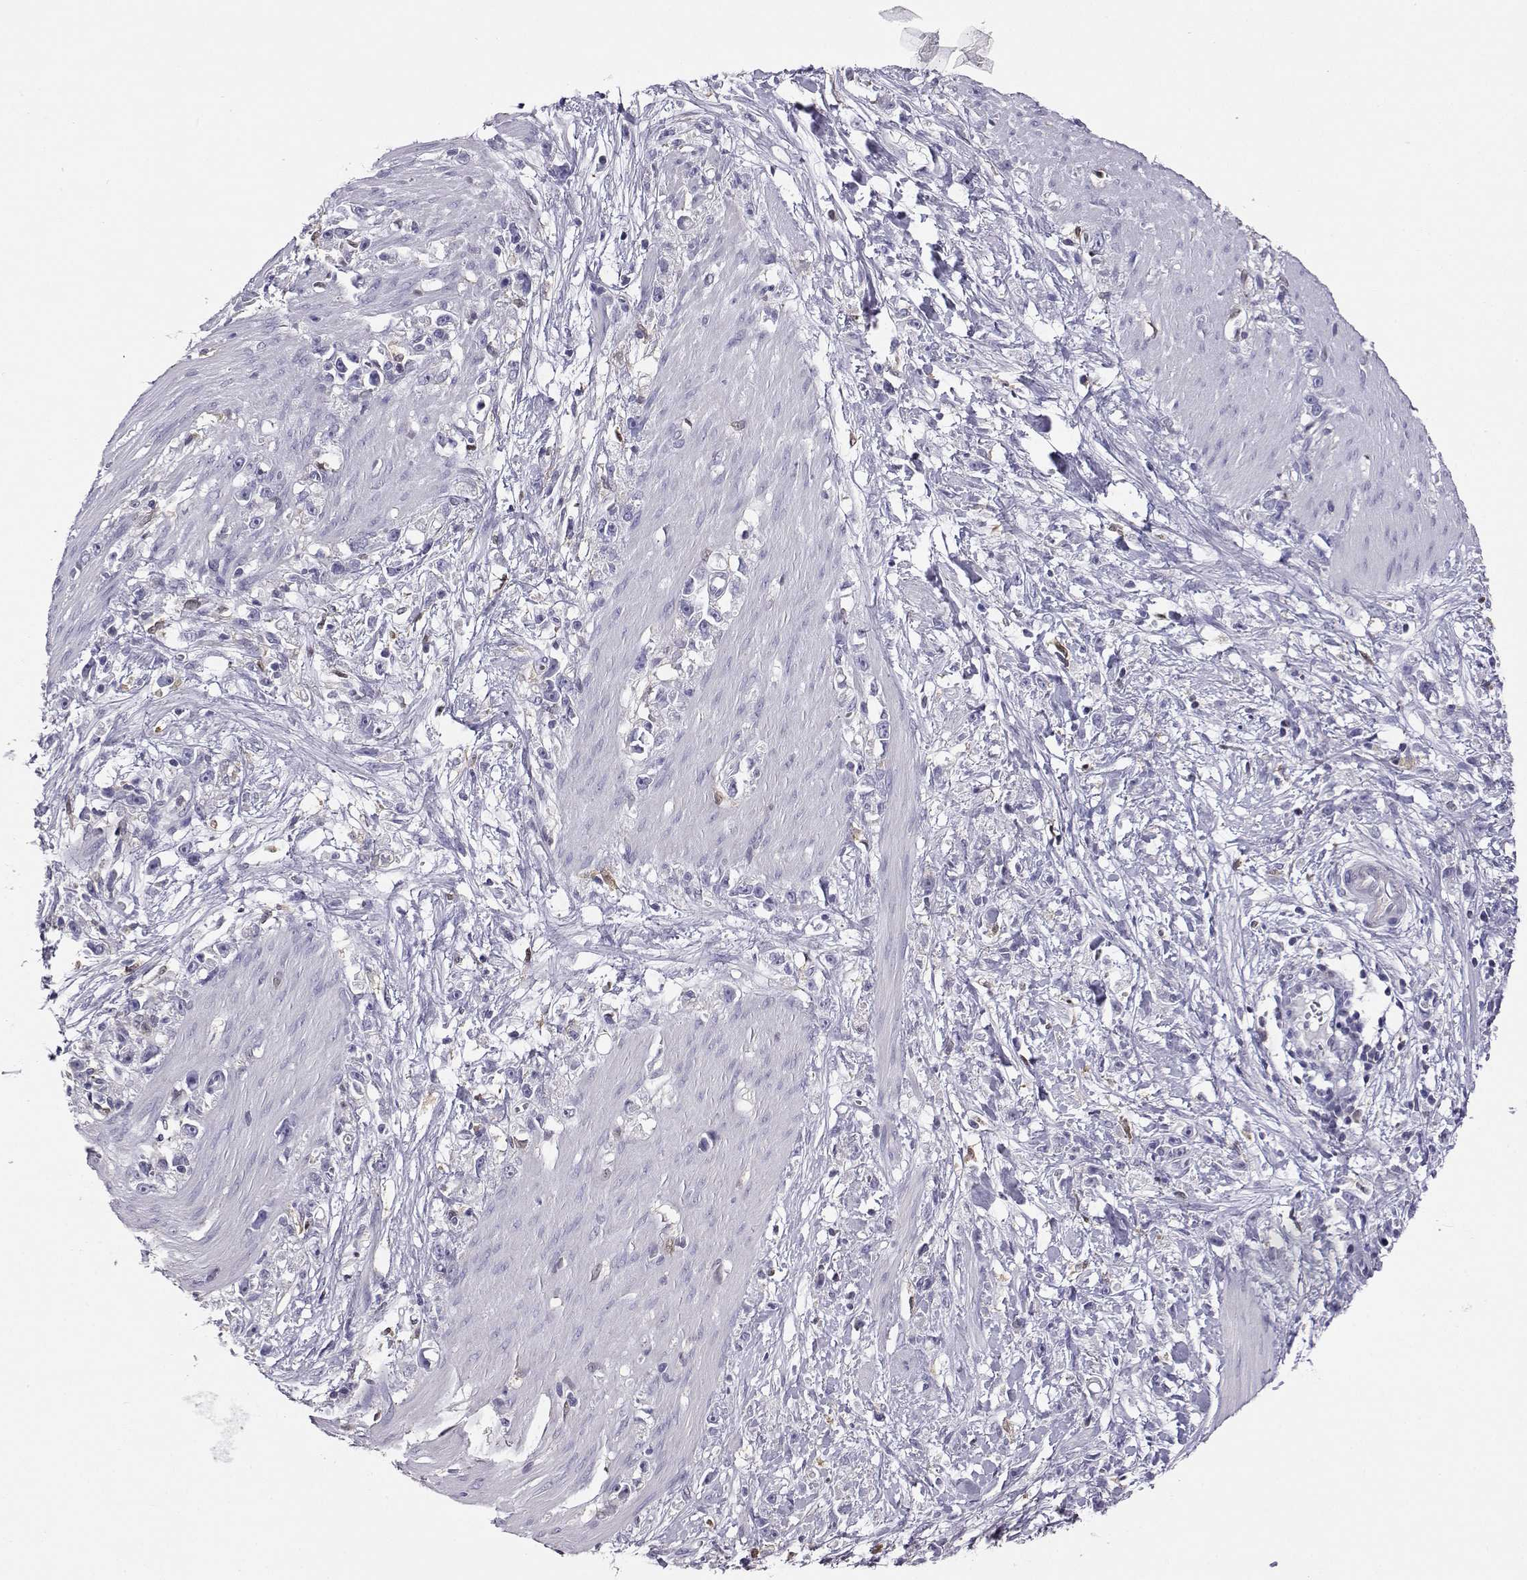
{"staining": {"intensity": "negative", "quantity": "none", "location": "none"}, "tissue": "stomach cancer", "cell_type": "Tumor cells", "image_type": "cancer", "snomed": [{"axis": "morphology", "description": "Adenocarcinoma, NOS"}, {"axis": "topography", "description": "Stomach"}], "caption": "The micrograph shows no significant positivity in tumor cells of stomach adenocarcinoma. Nuclei are stained in blue.", "gene": "AKR1B1", "patient": {"sex": "female", "age": 59}}